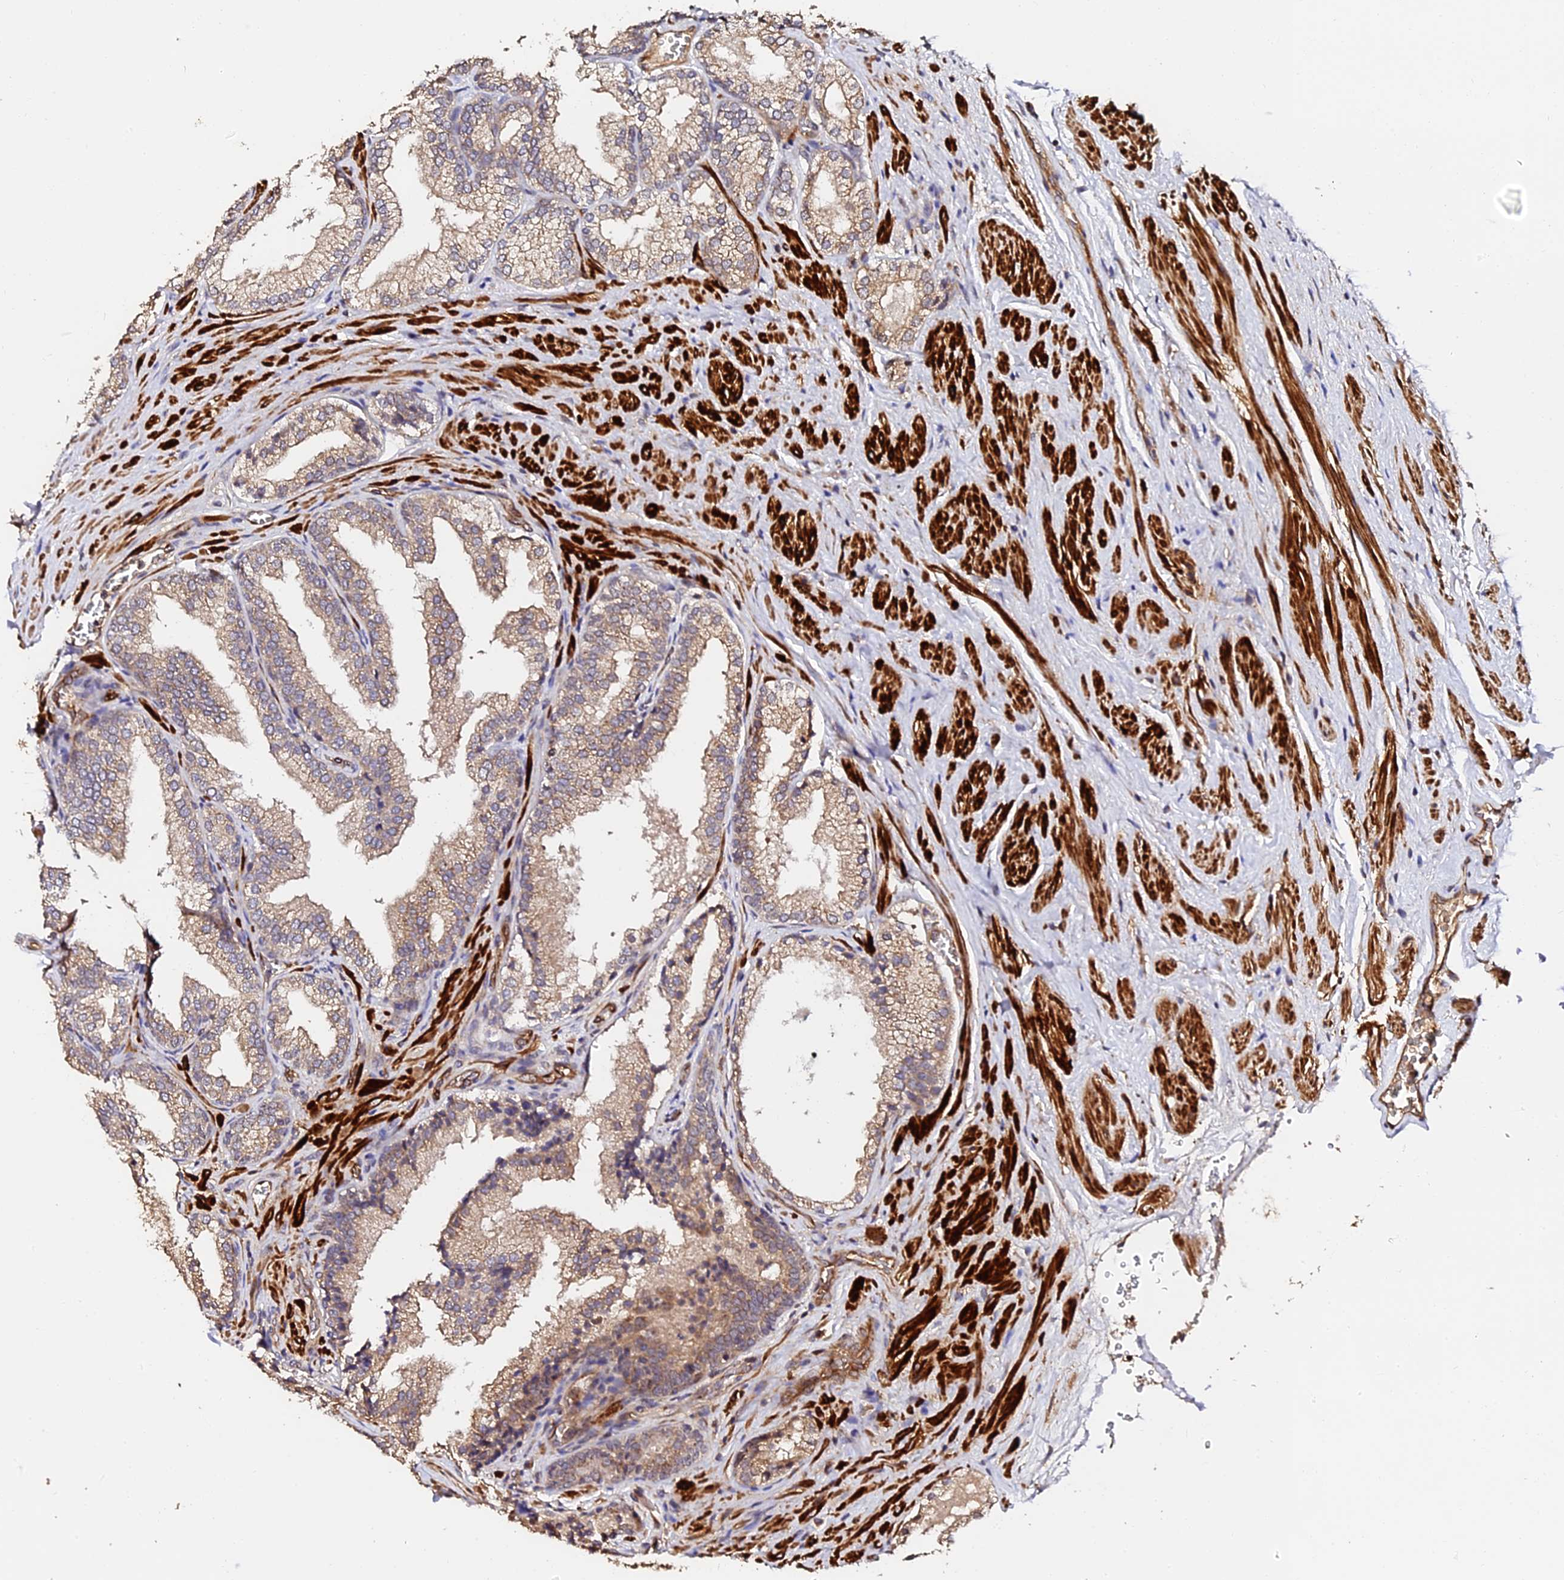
{"staining": {"intensity": "moderate", "quantity": "25%-75%", "location": "cytoplasmic/membranous"}, "tissue": "prostate", "cell_type": "Glandular cells", "image_type": "normal", "snomed": [{"axis": "morphology", "description": "Normal tissue, NOS"}, {"axis": "topography", "description": "Prostate"}], "caption": "Immunohistochemical staining of normal human prostate demonstrates 25%-75% levels of moderate cytoplasmic/membranous protein positivity in about 25%-75% of glandular cells.", "gene": "TDO2", "patient": {"sex": "male", "age": 76}}